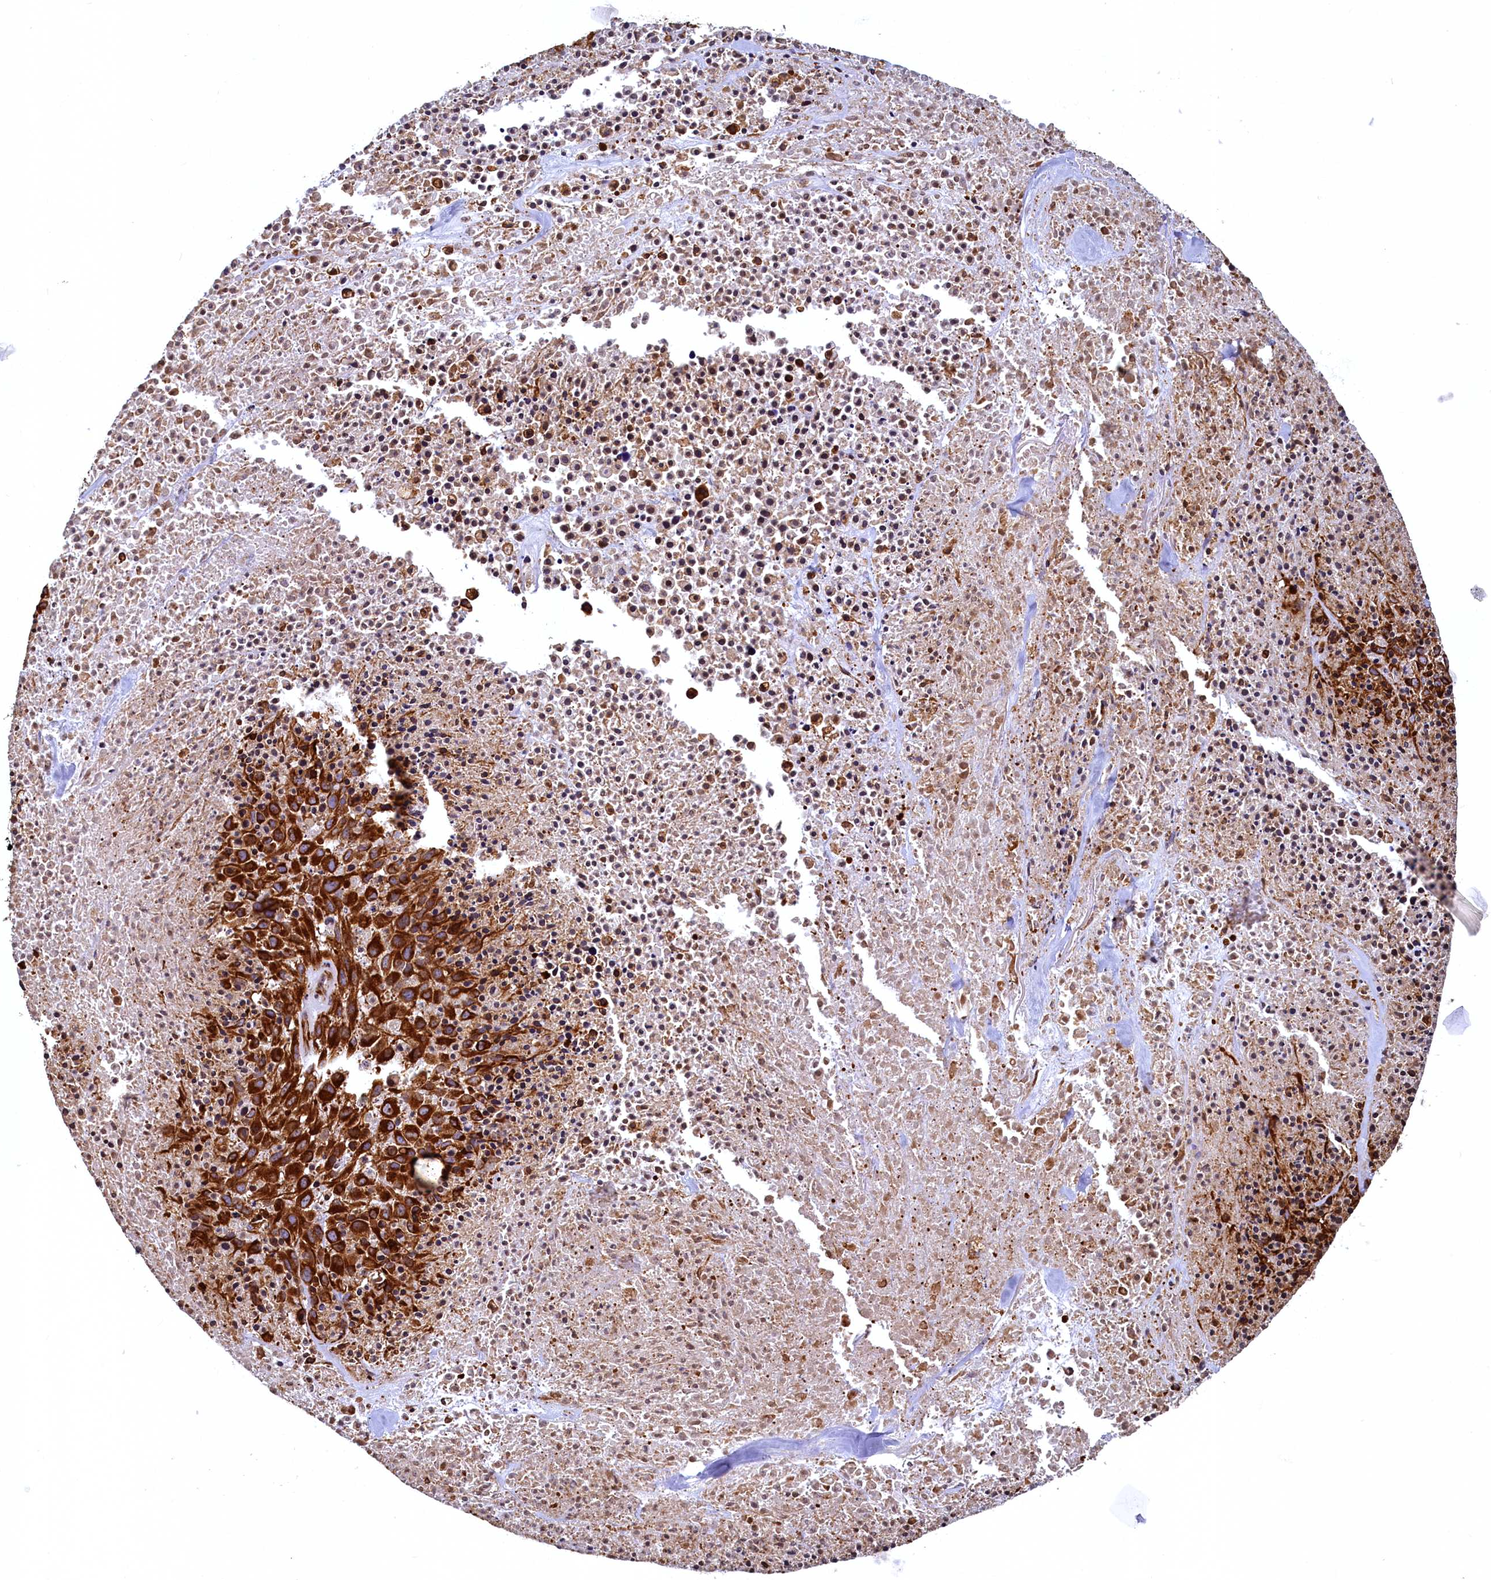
{"staining": {"intensity": "strong", "quantity": ">75%", "location": "cytoplasmic/membranous"}, "tissue": "melanoma", "cell_type": "Tumor cells", "image_type": "cancer", "snomed": [{"axis": "morphology", "description": "Malignant melanoma, Metastatic site"}, {"axis": "topography", "description": "Skin"}], "caption": "Human malignant melanoma (metastatic site) stained for a protein (brown) demonstrates strong cytoplasmic/membranous positive expression in about >75% of tumor cells.", "gene": "LRRC57", "patient": {"sex": "female", "age": 81}}